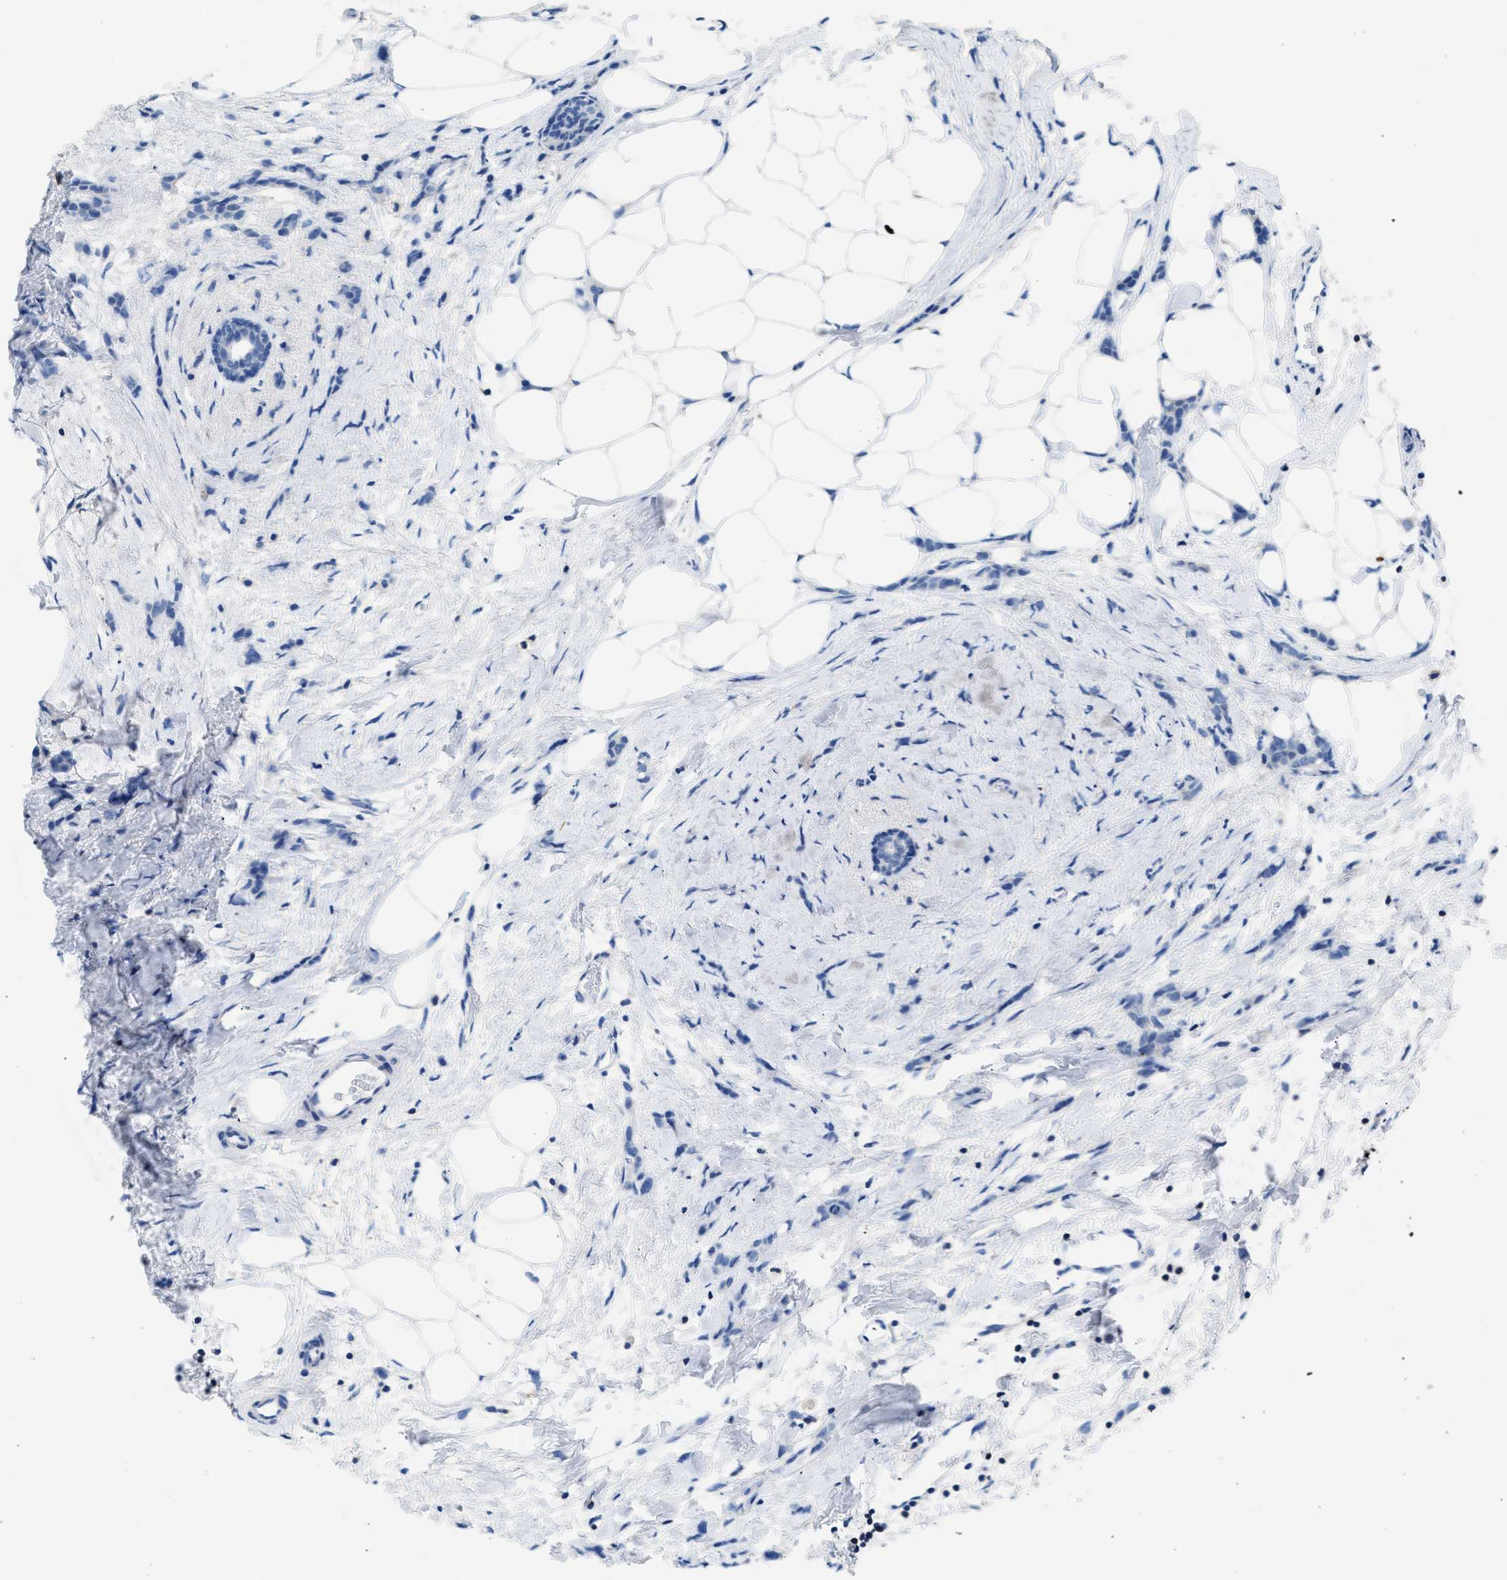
{"staining": {"intensity": "negative", "quantity": "none", "location": "none"}, "tissue": "breast cancer", "cell_type": "Tumor cells", "image_type": "cancer", "snomed": [{"axis": "morphology", "description": "Lobular carcinoma, in situ"}, {"axis": "morphology", "description": "Lobular carcinoma"}, {"axis": "topography", "description": "Breast"}], "caption": "Human breast cancer stained for a protein using immunohistochemistry (IHC) demonstrates no expression in tumor cells.", "gene": "KCNQ4", "patient": {"sex": "female", "age": 41}}